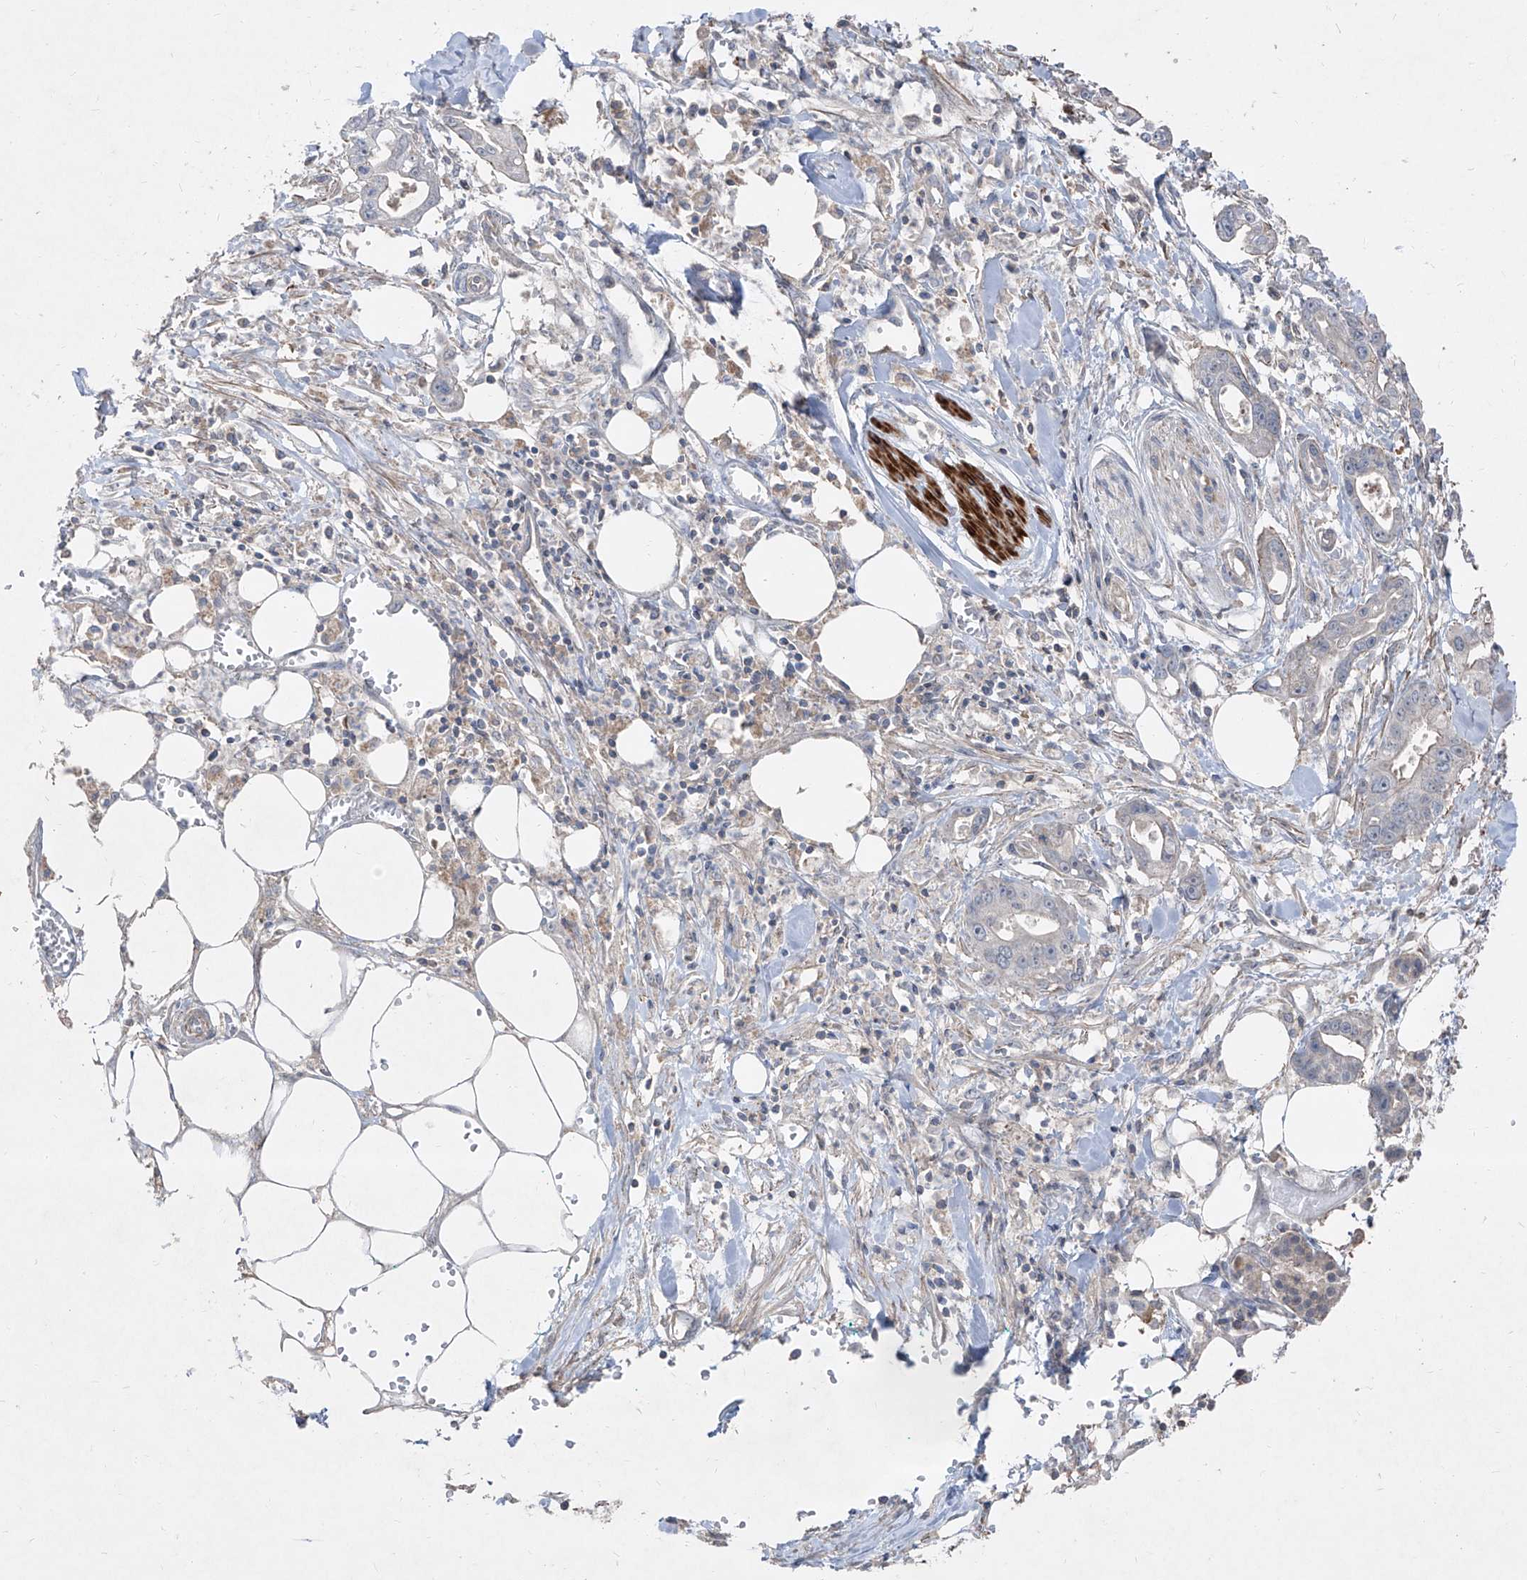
{"staining": {"intensity": "negative", "quantity": "none", "location": "none"}, "tissue": "pancreatic cancer", "cell_type": "Tumor cells", "image_type": "cancer", "snomed": [{"axis": "morphology", "description": "Adenocarcinoma, NOS"}, {"axis": "topography", "description": "Pancreas"}], "caption": "DAB (3,3'-diaminobenzidine) immunohistochemical staining of pancreatic adenocarcinoma demonstrates no significant expression in tumor cells. (Immunohistochemistry (ihc), brightfield microscopy, high magnification).", "gene": "UFD1", "patient": {"sex": "male", "age": 68}}